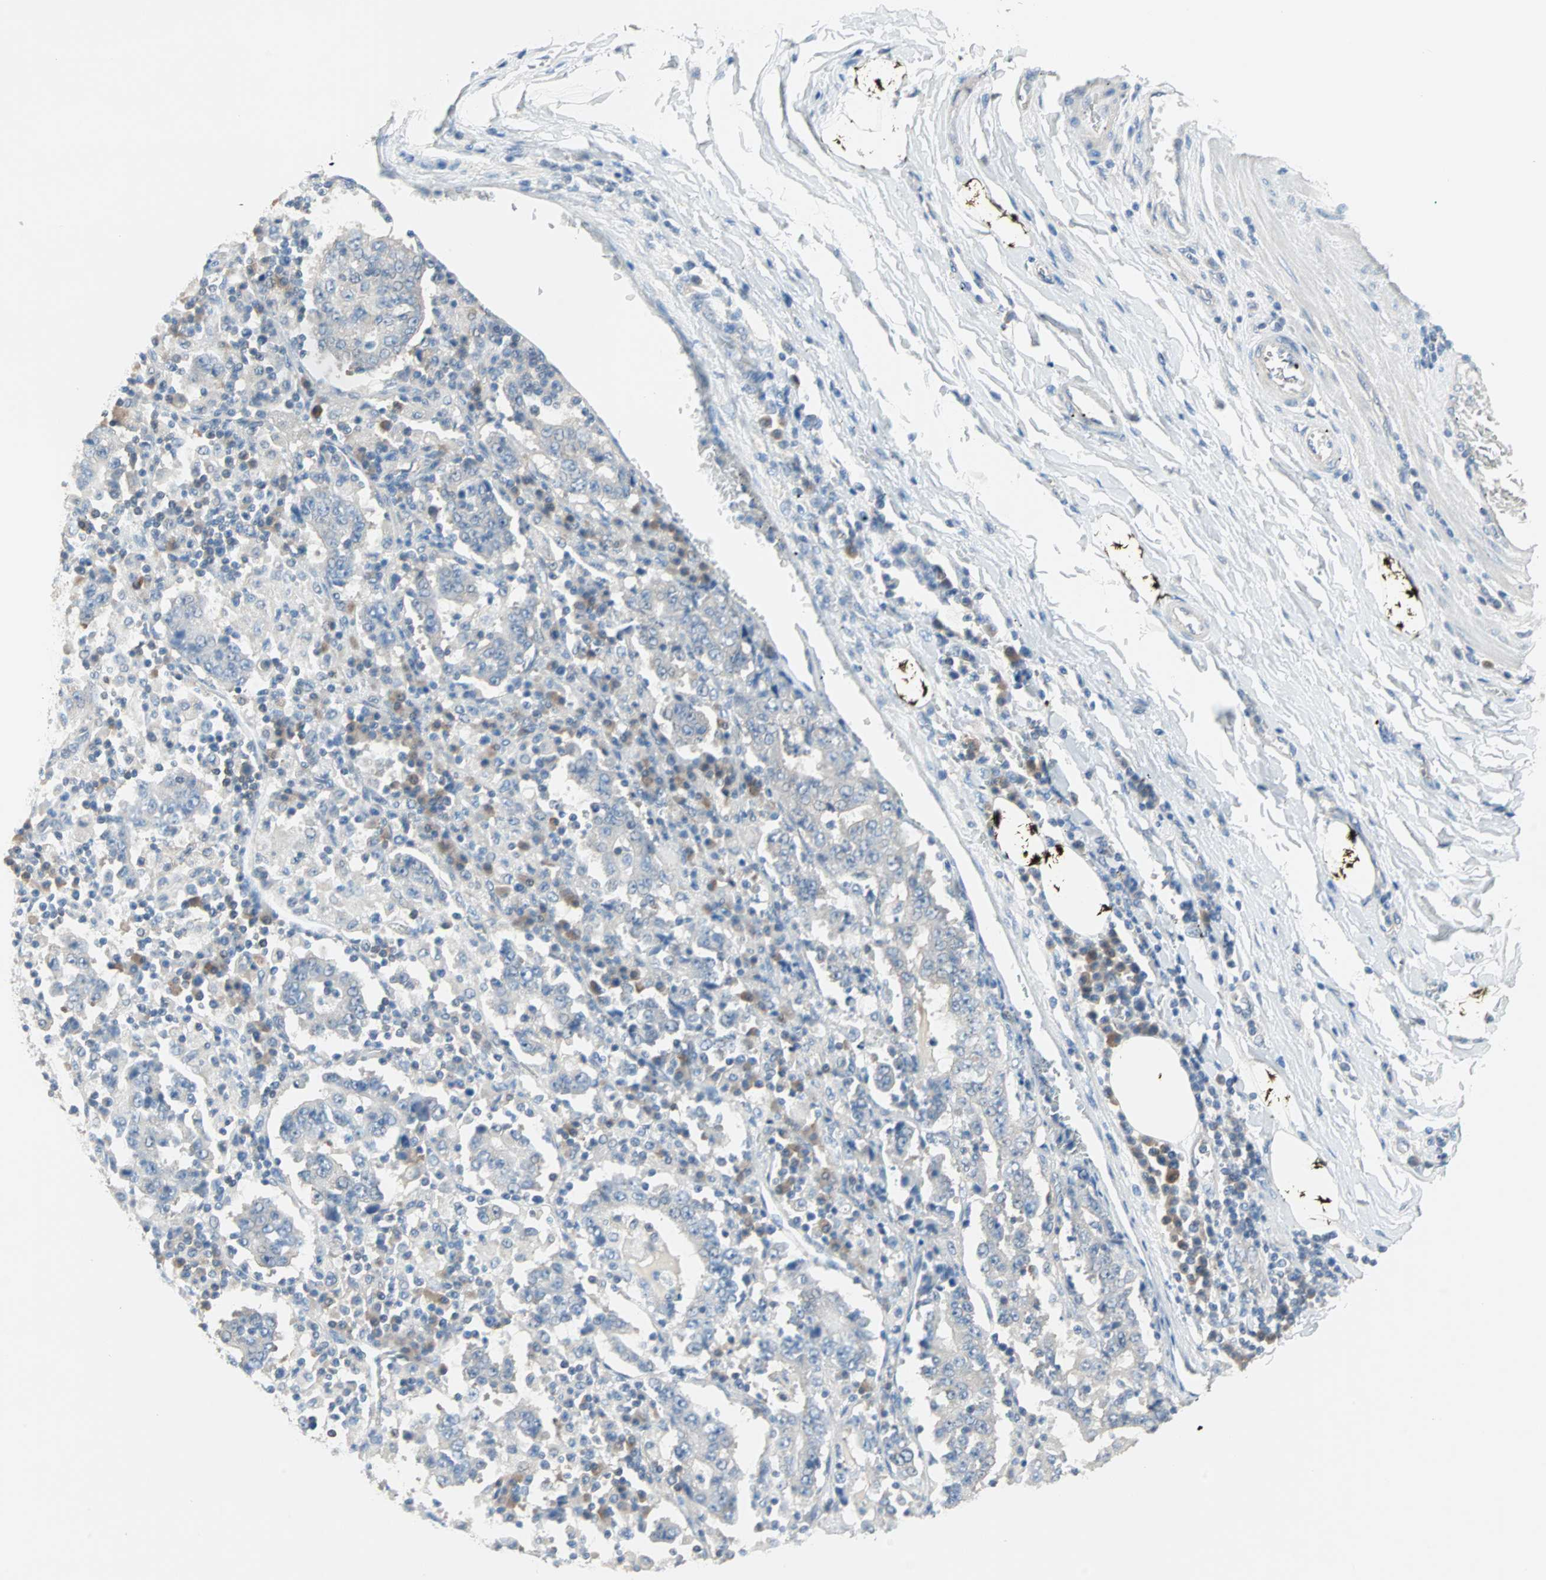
{"staining": {"intensity": "weak", "quantity": "<25%", "location": "cytoplasmic/membranous"}, "tissue": "stomach cancer", "cell_type": "Tumor cells", "image_type": "cancer", "snomed": [{"axis": "morphology", "description": "Normal tissue, NOS"}, {"axis": "morphology", "description": "Adenocarcinoma, NOS"}, {"axis": "topography", "description": "Stomach, upper"}, {"axis": "topography", "description": "Stomach"}], "caption": "A photomicrograph of stomach cancer (adenocarcinoma) stained for a protein demonstrates no brown staining in tumor cells. (DAB (3,3'-diaminobenzidine) immunohistochemistry (IHC), high magnification).", "gene": "MPI", "patient": {"sex": "male", "age": 59}}